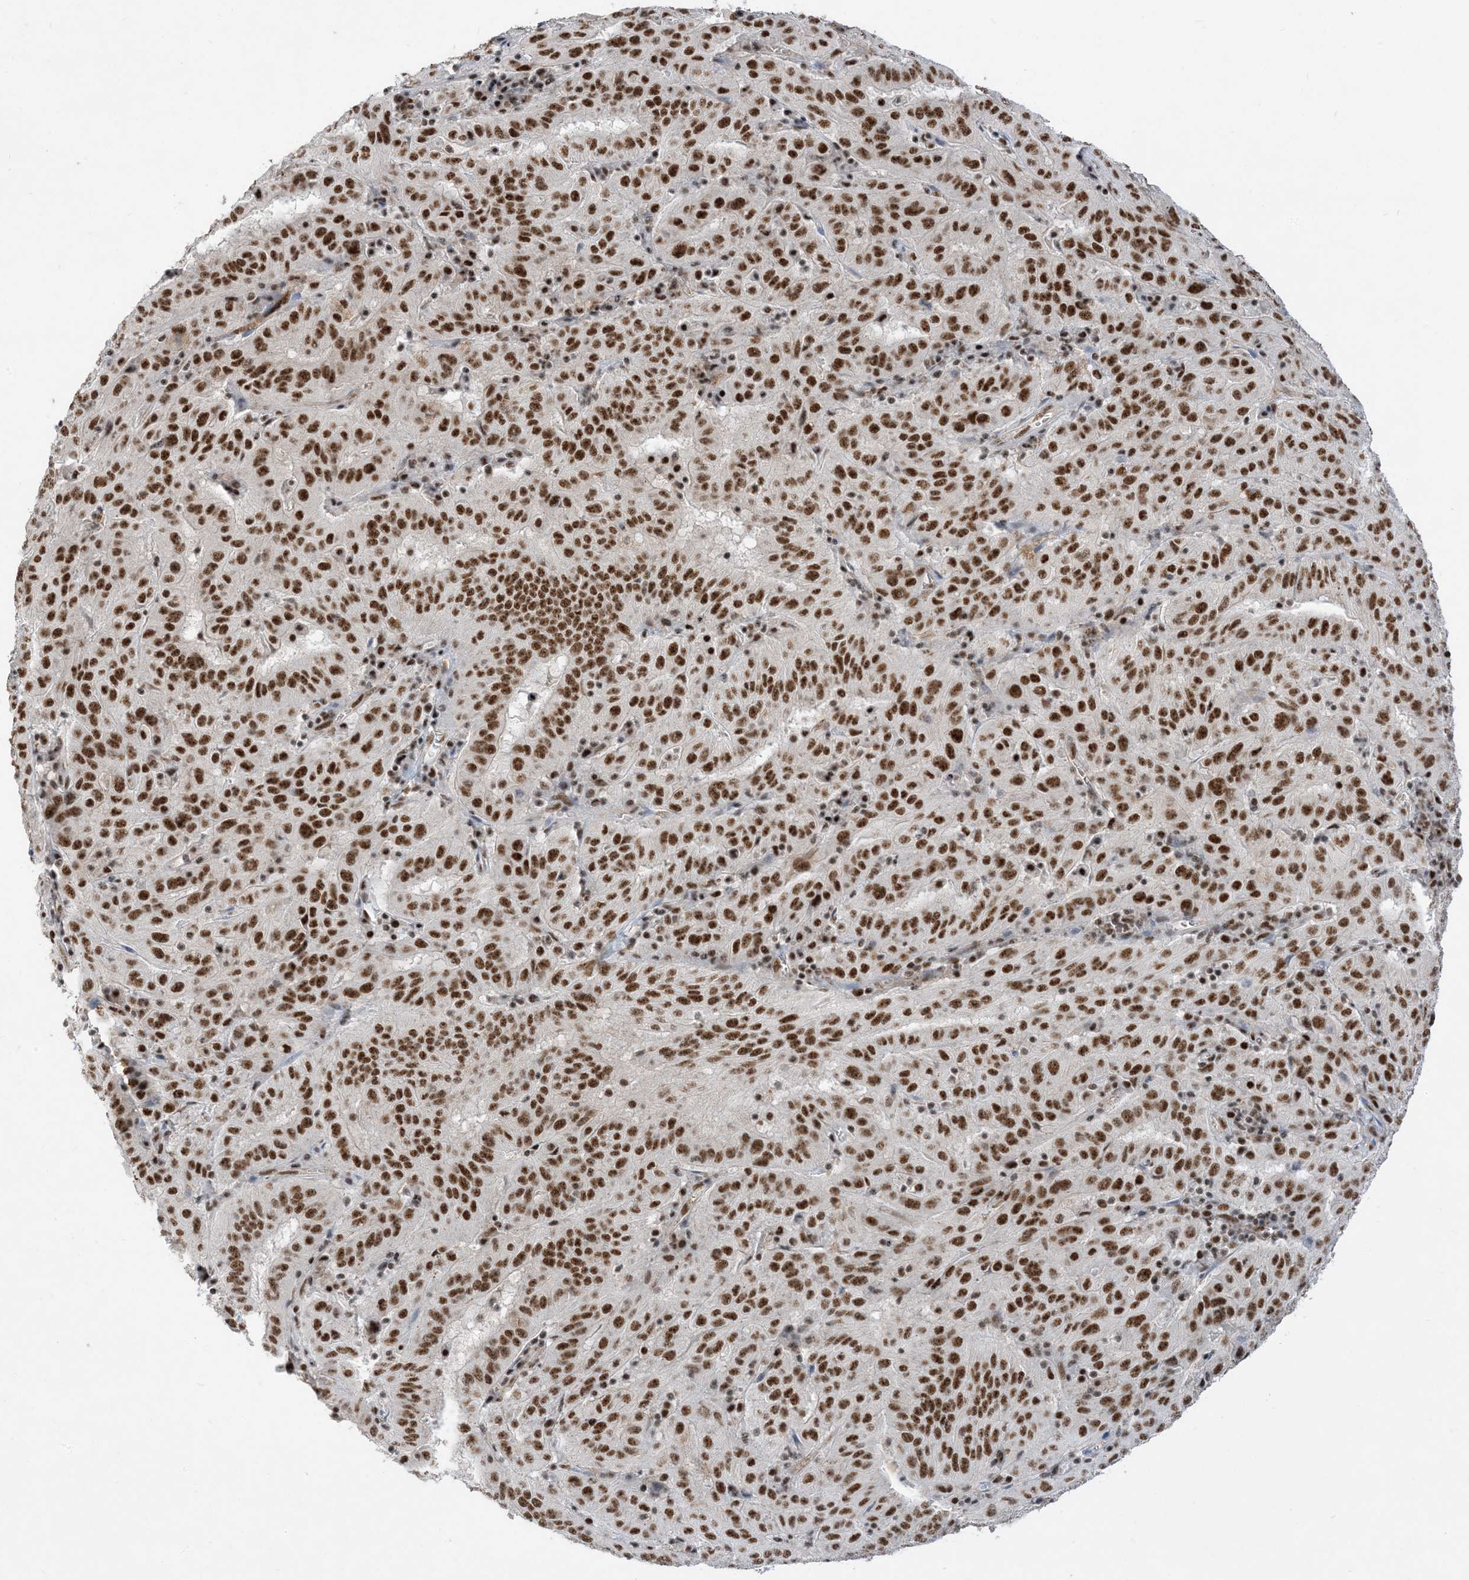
{"staining": {"intensity": "strong", "quantity": ">75%", "location": "nuclear"}, "tissue": "pancreatic cancer", "cell_type": "Tumor cells", "image_type": "cancer", "snomed": [{"axis": "morphology", "description": "Adenocarcinoma, NOS"}, {"axis": "topography", "description": "Pancreas"}], "caption": "The immunohistochemical stain shows strong nuclear expression in tumor cells of adenocarcinoma (pancreatic) tissue.", "gene": "SF3A3", "patient": {"sex": "male", "age": 63}}